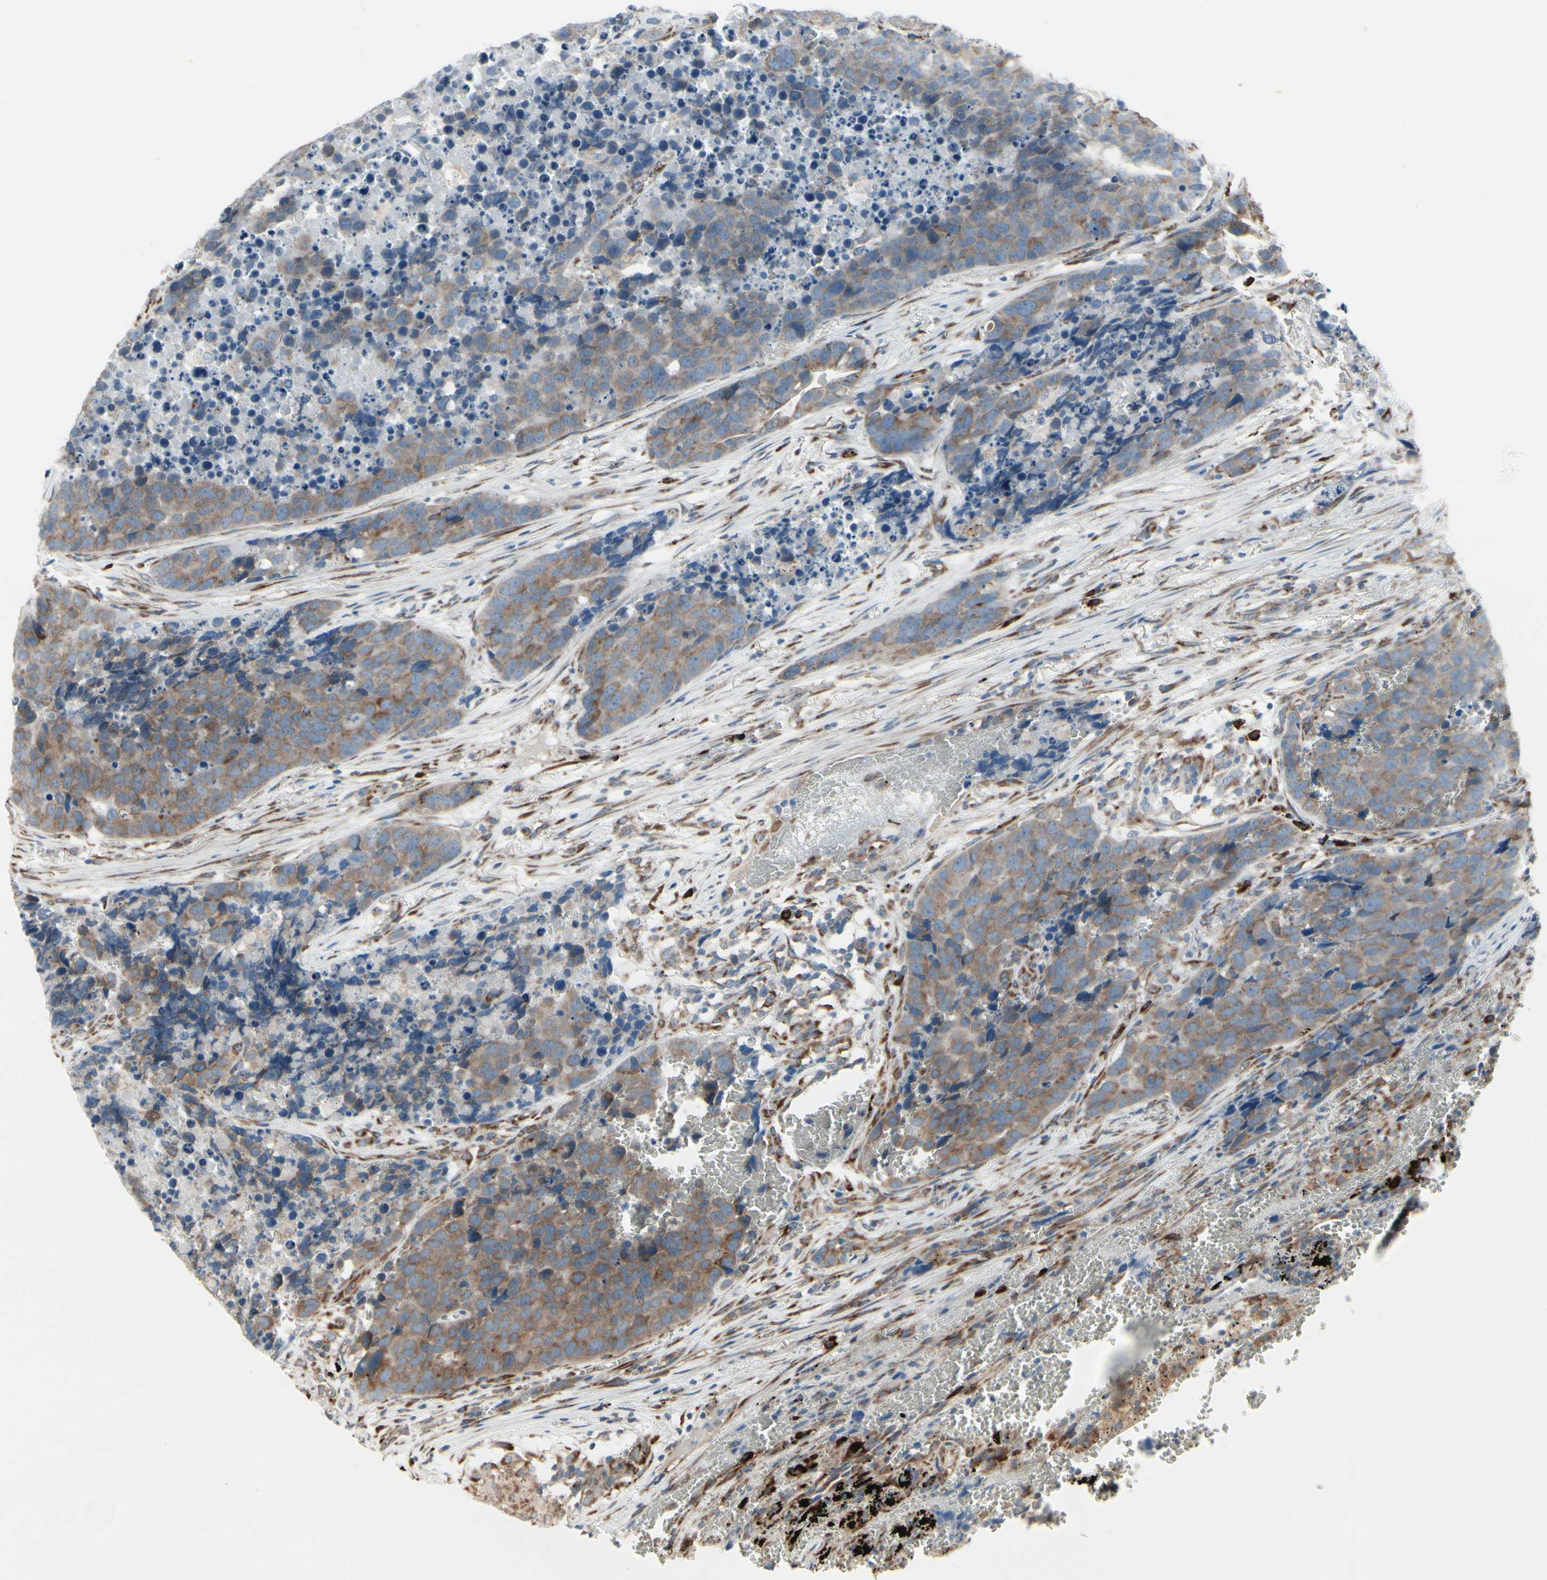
{"staining": {"intensity": "weak", "quantity": ">75%", "location": "cytoplasmic/membranous"}, "tissue": "carcinoid", "cell_type": "Tumor cells", "image_type": "cancer", "snomed": [{"axis": "morphology", "description": "Carcinoid, malignant, NOS"}, {"axis": "topography", "description": "Lung"}], "caption": "There is low levels of weak cytoplasmic/membranous positivity in tumor cells of carcinoid, as demonstrated by immunohistochemical staining (brown color).", "gene": "FNDC3A", "patient": {"sex": "male", "age": 60}}